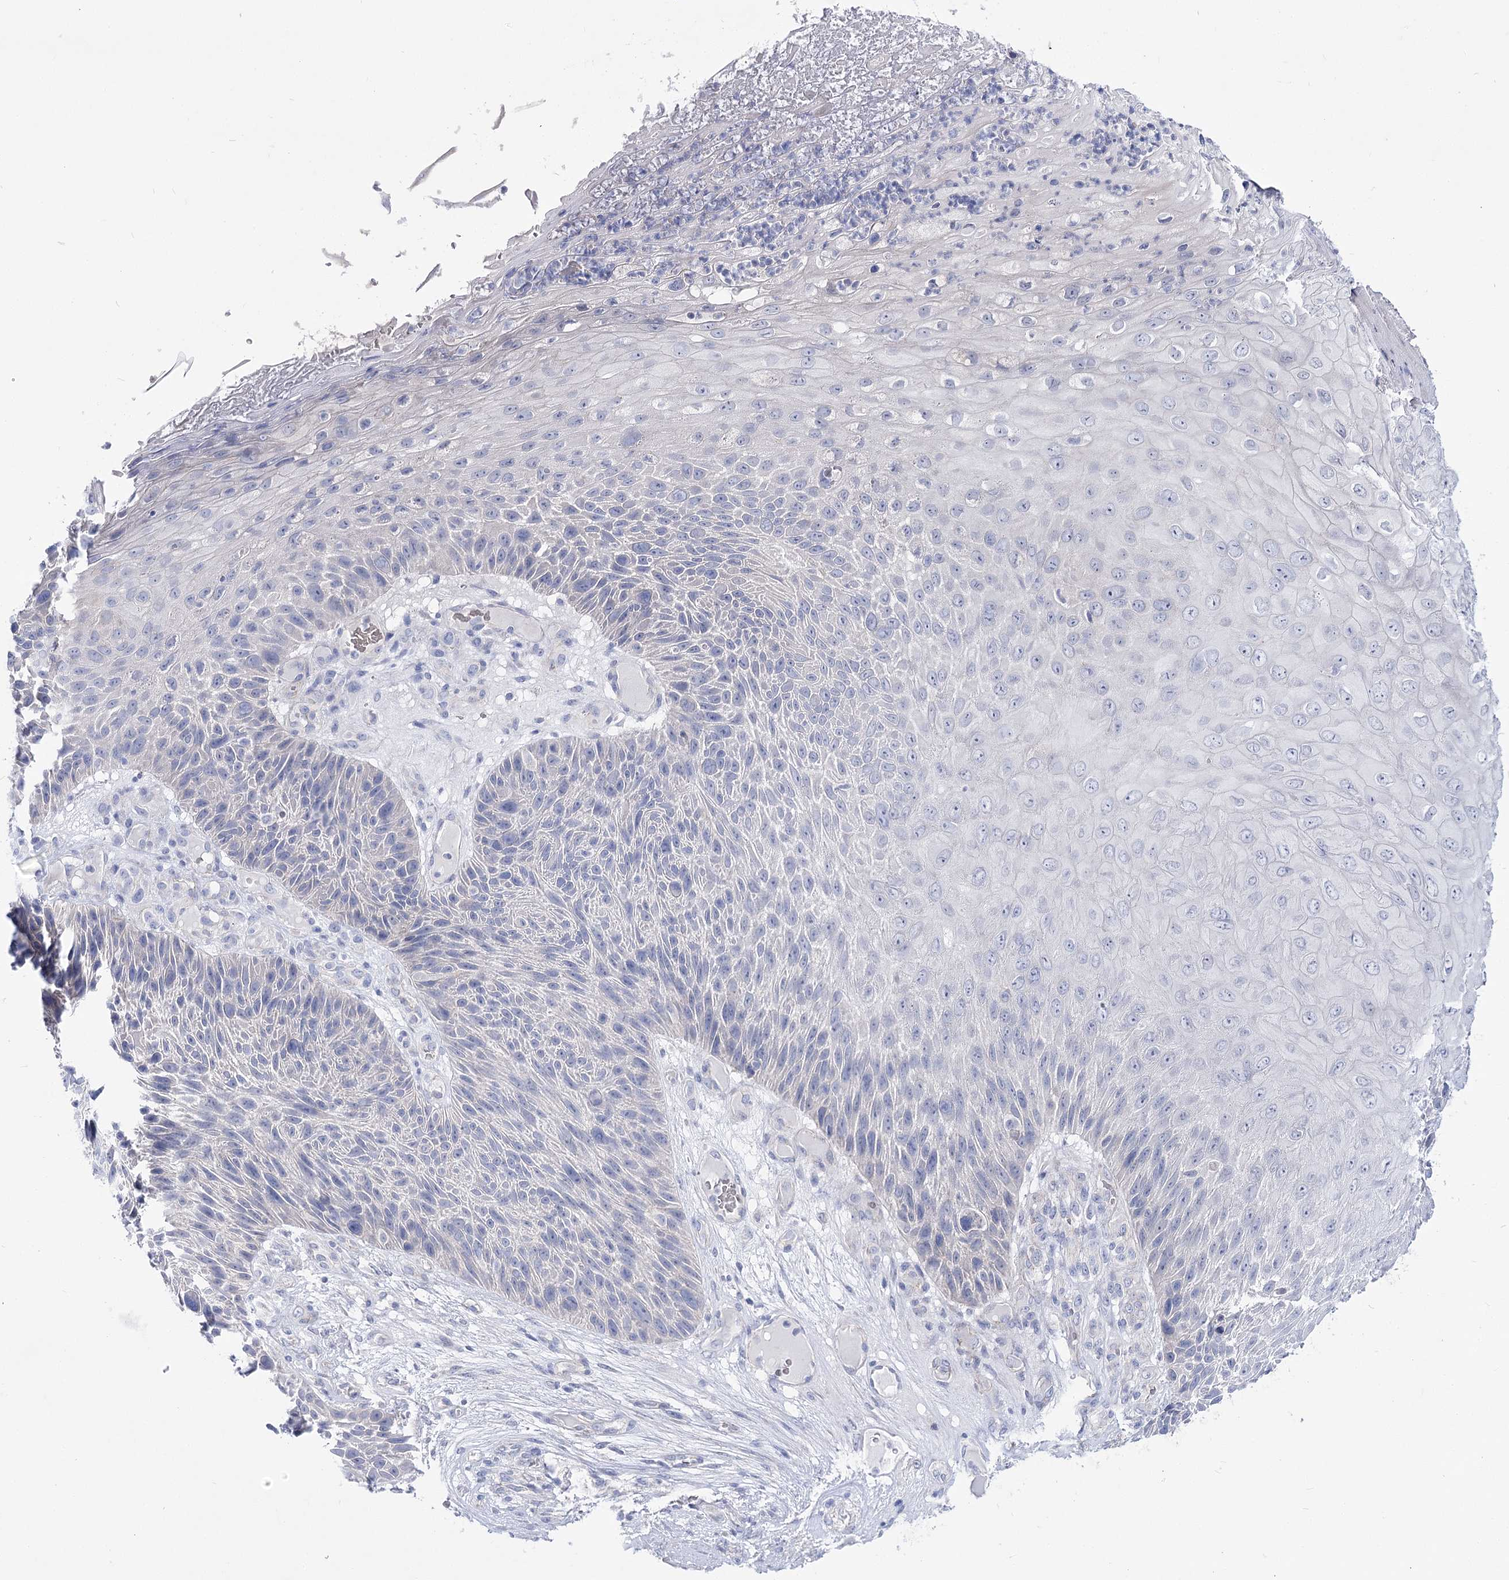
{"staining": {"intensity": "negative", "quantity": "none", "location": "none"}, "tissue": "skin cancer", "cell_type": "Tumor cells", "image_type": "cancer", "snomed": [{"axis": "morphology", "description": "Squamous cell carcinoma, NOS"}, {"axis": "topography", "description": "Skin"}], "caption": "High power microscopy histopathology image of an IHC histopathology image of skin cancer (squamous cell carcinoma), revealing no significant expression in tumor cells.", "gene": "NRAP", "patient": {"sex": "female", "age": 88}}